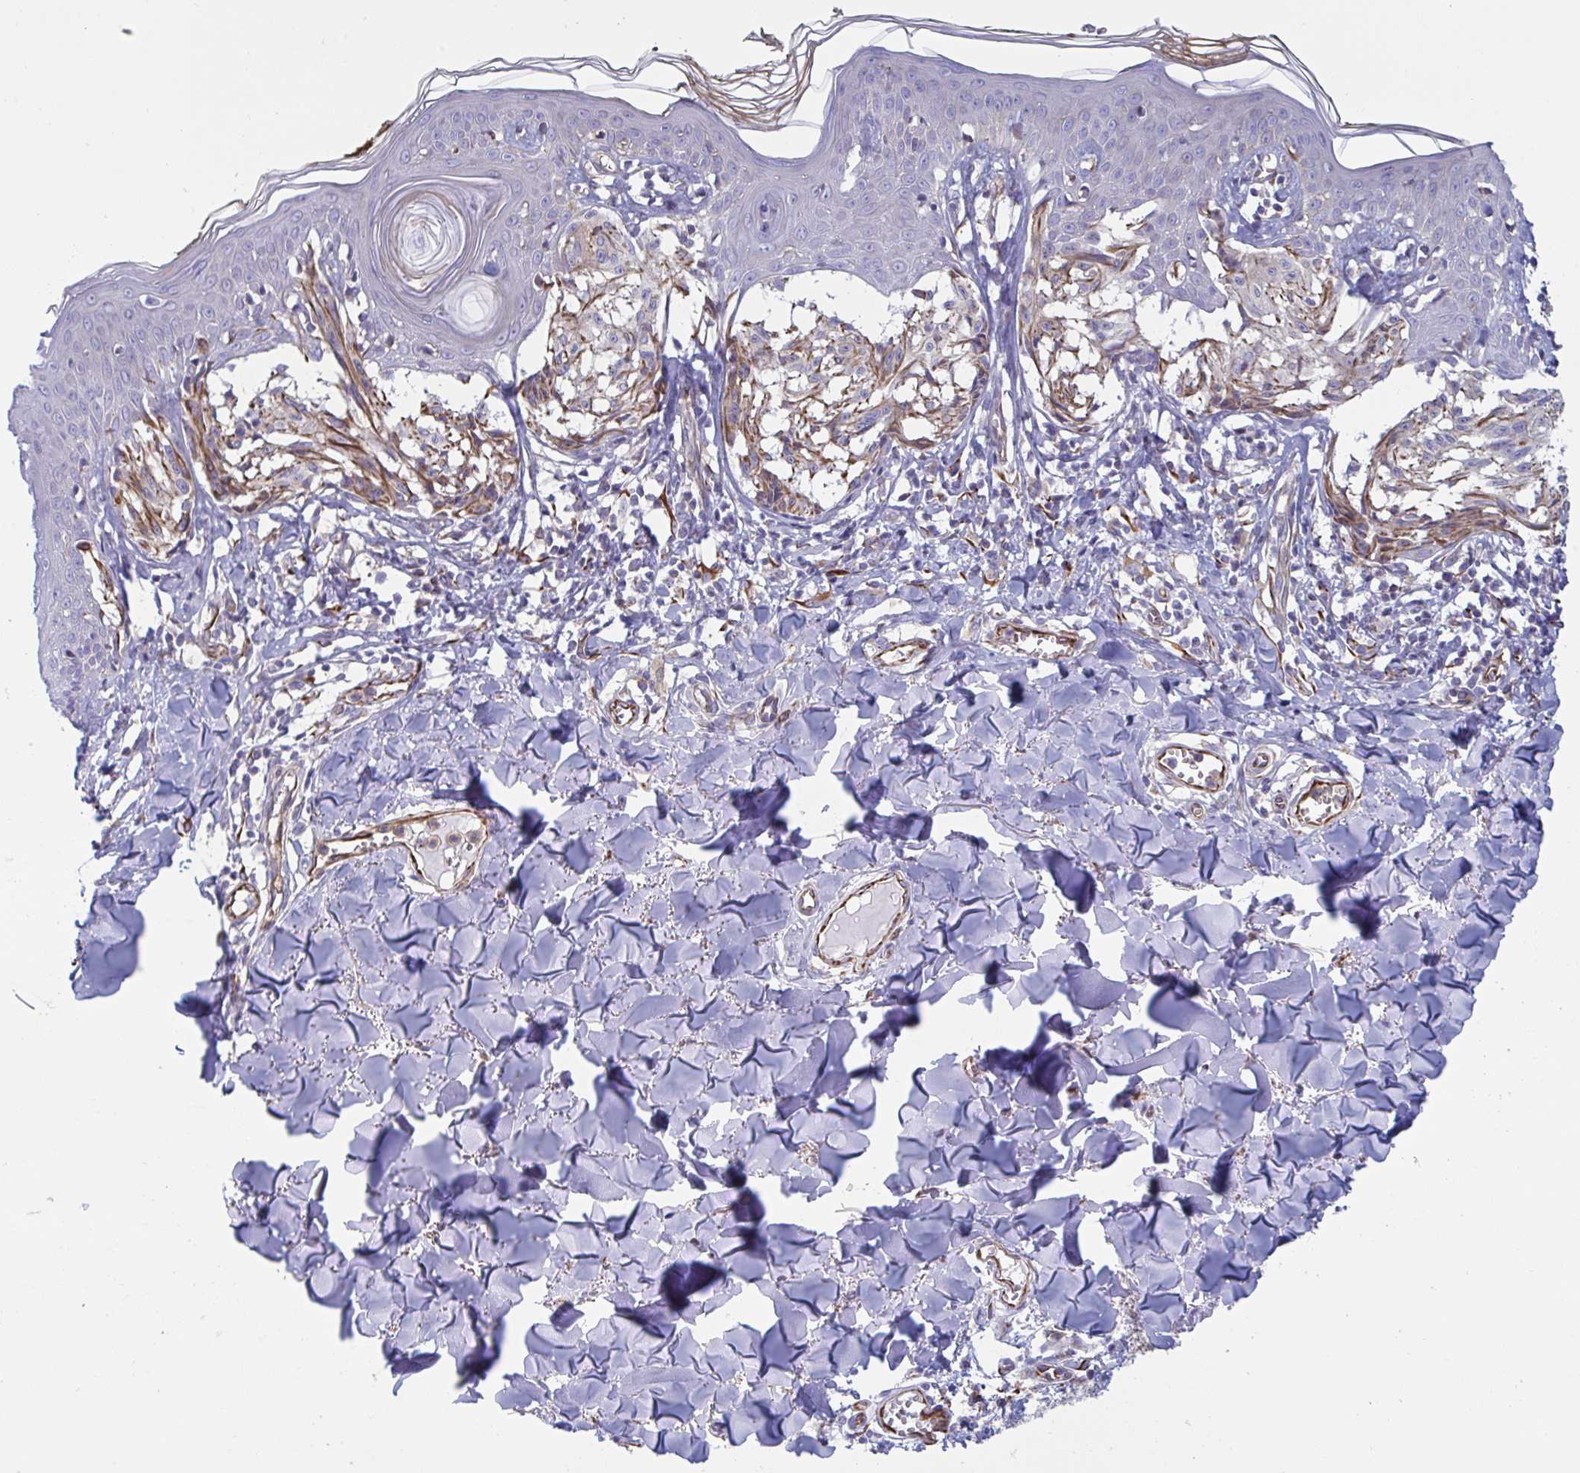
{"staining": {"intensity": "moderate", "quantity": "25%-75%", "location": "cytoplasmic/membranous"}, "tissue": "melanoma", "cell_type": "Tumor cells", "image_type": "cancer", "snomed": [{"axis": "morphology", "description": "Malignant melanoma, NOS"}, {"axis": "topography", "description": "Skin"}], "caption": "Tumor cells reveal medium levels of moderate cytoplasmic/membranous expression in approximately 25%-75% of cells in melanoma.", "gene": "SLC9A6", "patient": {"sex": "female", "age": 43}}